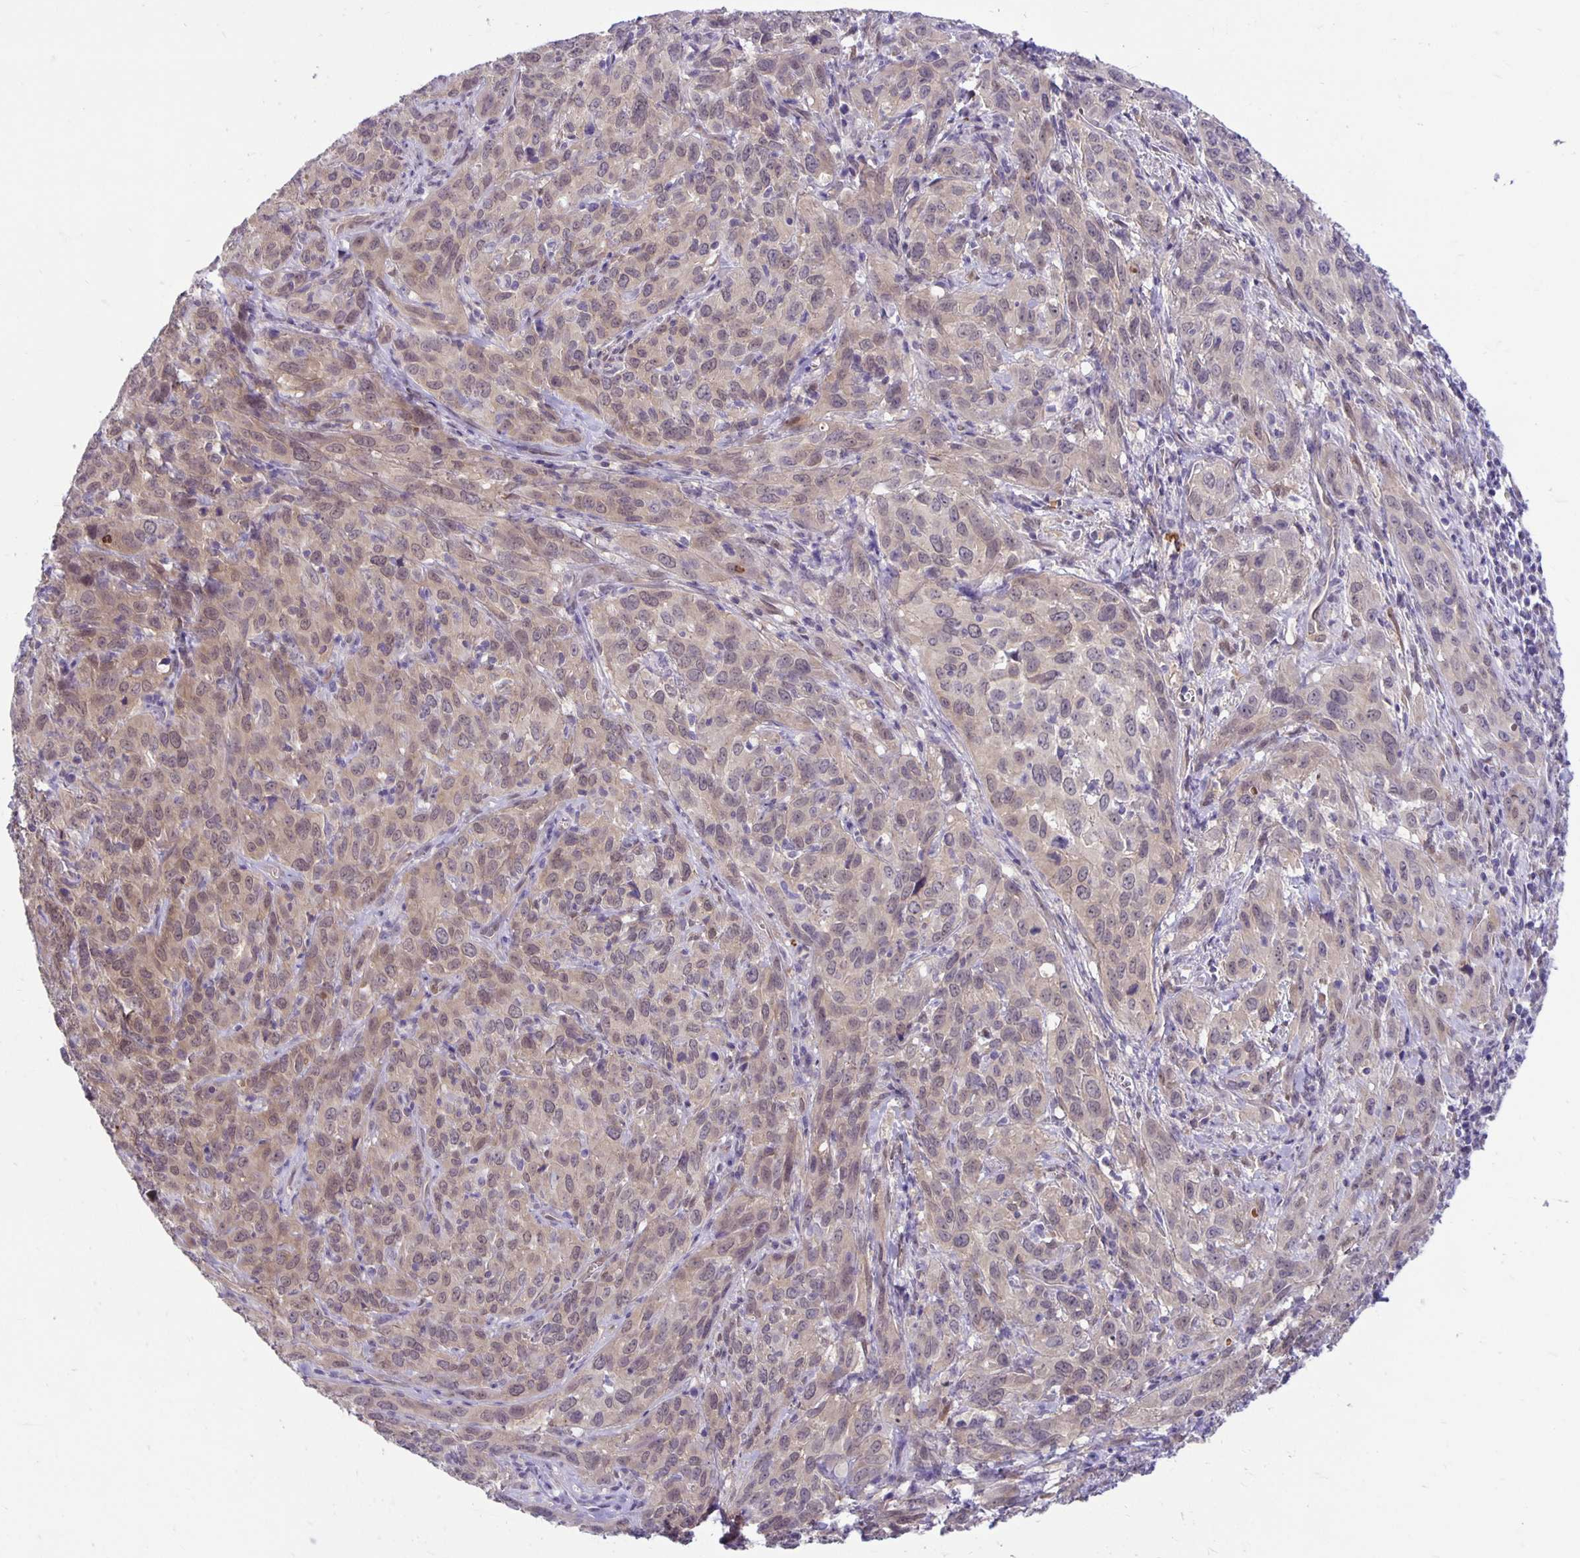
{"staining": {"intensity": "weak", "quantity": "25%-75%", "location": "cytoplasmic/membranous"}, "tissue": "cervical cancer", "cell_type": "Tumor cells", "image_type": "cancer", "snomed": [{"axis": "morphology", "description": "Squamous cell carcinoma, NOS"}, {"axis": "topography", "description": "Cervix"}], "caption": "An immunohistochemistry micrograph of neoplastic tissue is shown. Protein staining in brown labels weak cytoplasmic/membranous positivity in cervical squamous cell carcinoma within tumor cells.", "gene": "TAX1BP3", "patient": {"sex": "female", "age": 51}}